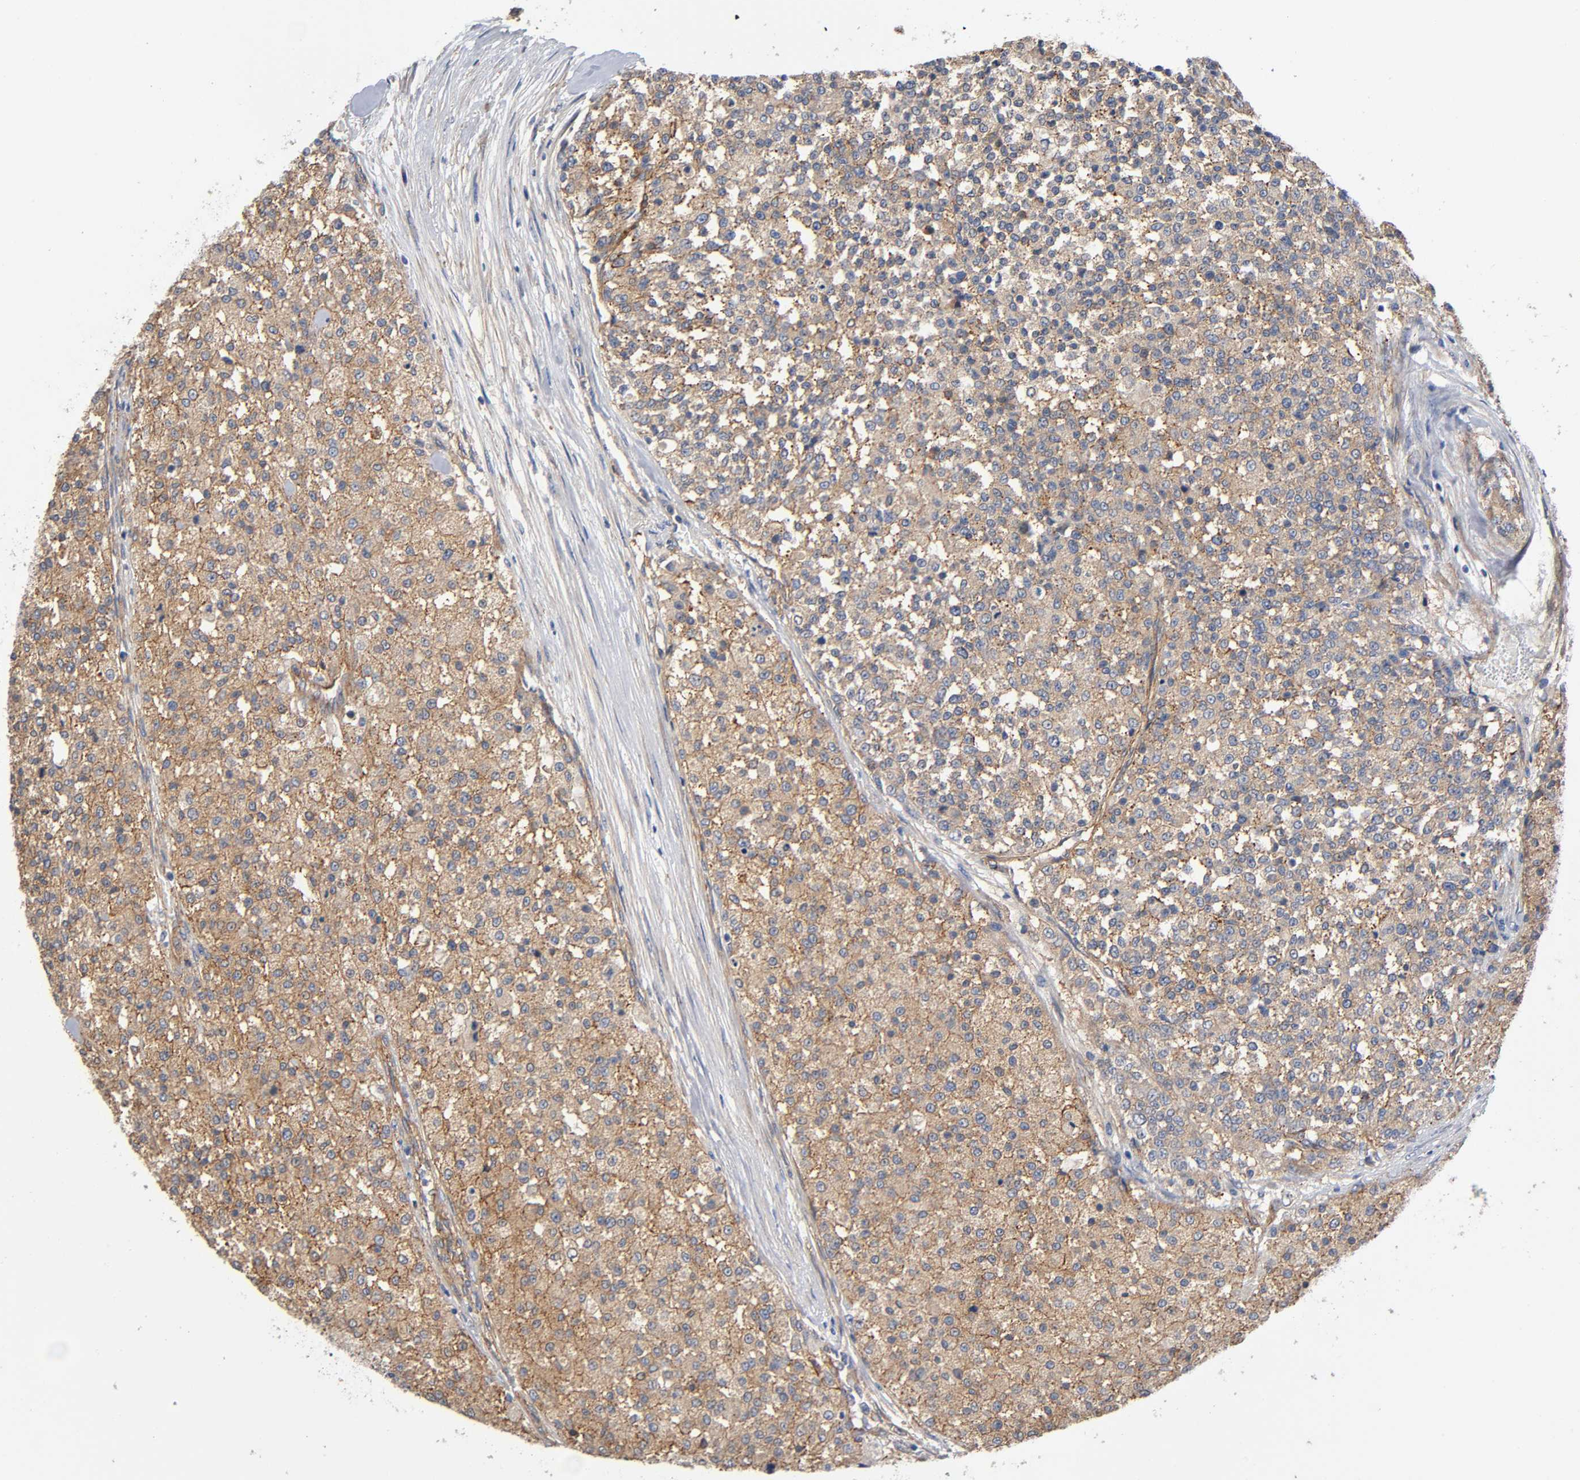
{"staining": {"intensity": "moderate", "quantity": ">75%", "location": "cytoplasmic/membranous"}, "tissue": "testis cancer", "cell_type": "Tumor cells", "image_type": "cancer", "snomed": [{"axis": "morphology", "description": "Seminoma, NOS"}, {"axis": "topography", "description": "Testis"}], "caption": "Immunohistochemical staining of human testis cancer reveals medium levels of moderate cytoplasmic/membranous positivity in about >75% of tumor cells. The staining was performed using DAB (3,3'-diaminobenzidine), with brown indicating positive protein expression. Nuclei are stained blue with hematoxylin.", "gene": "MARS1", "patient": {"sex": "male", "age": 59}}